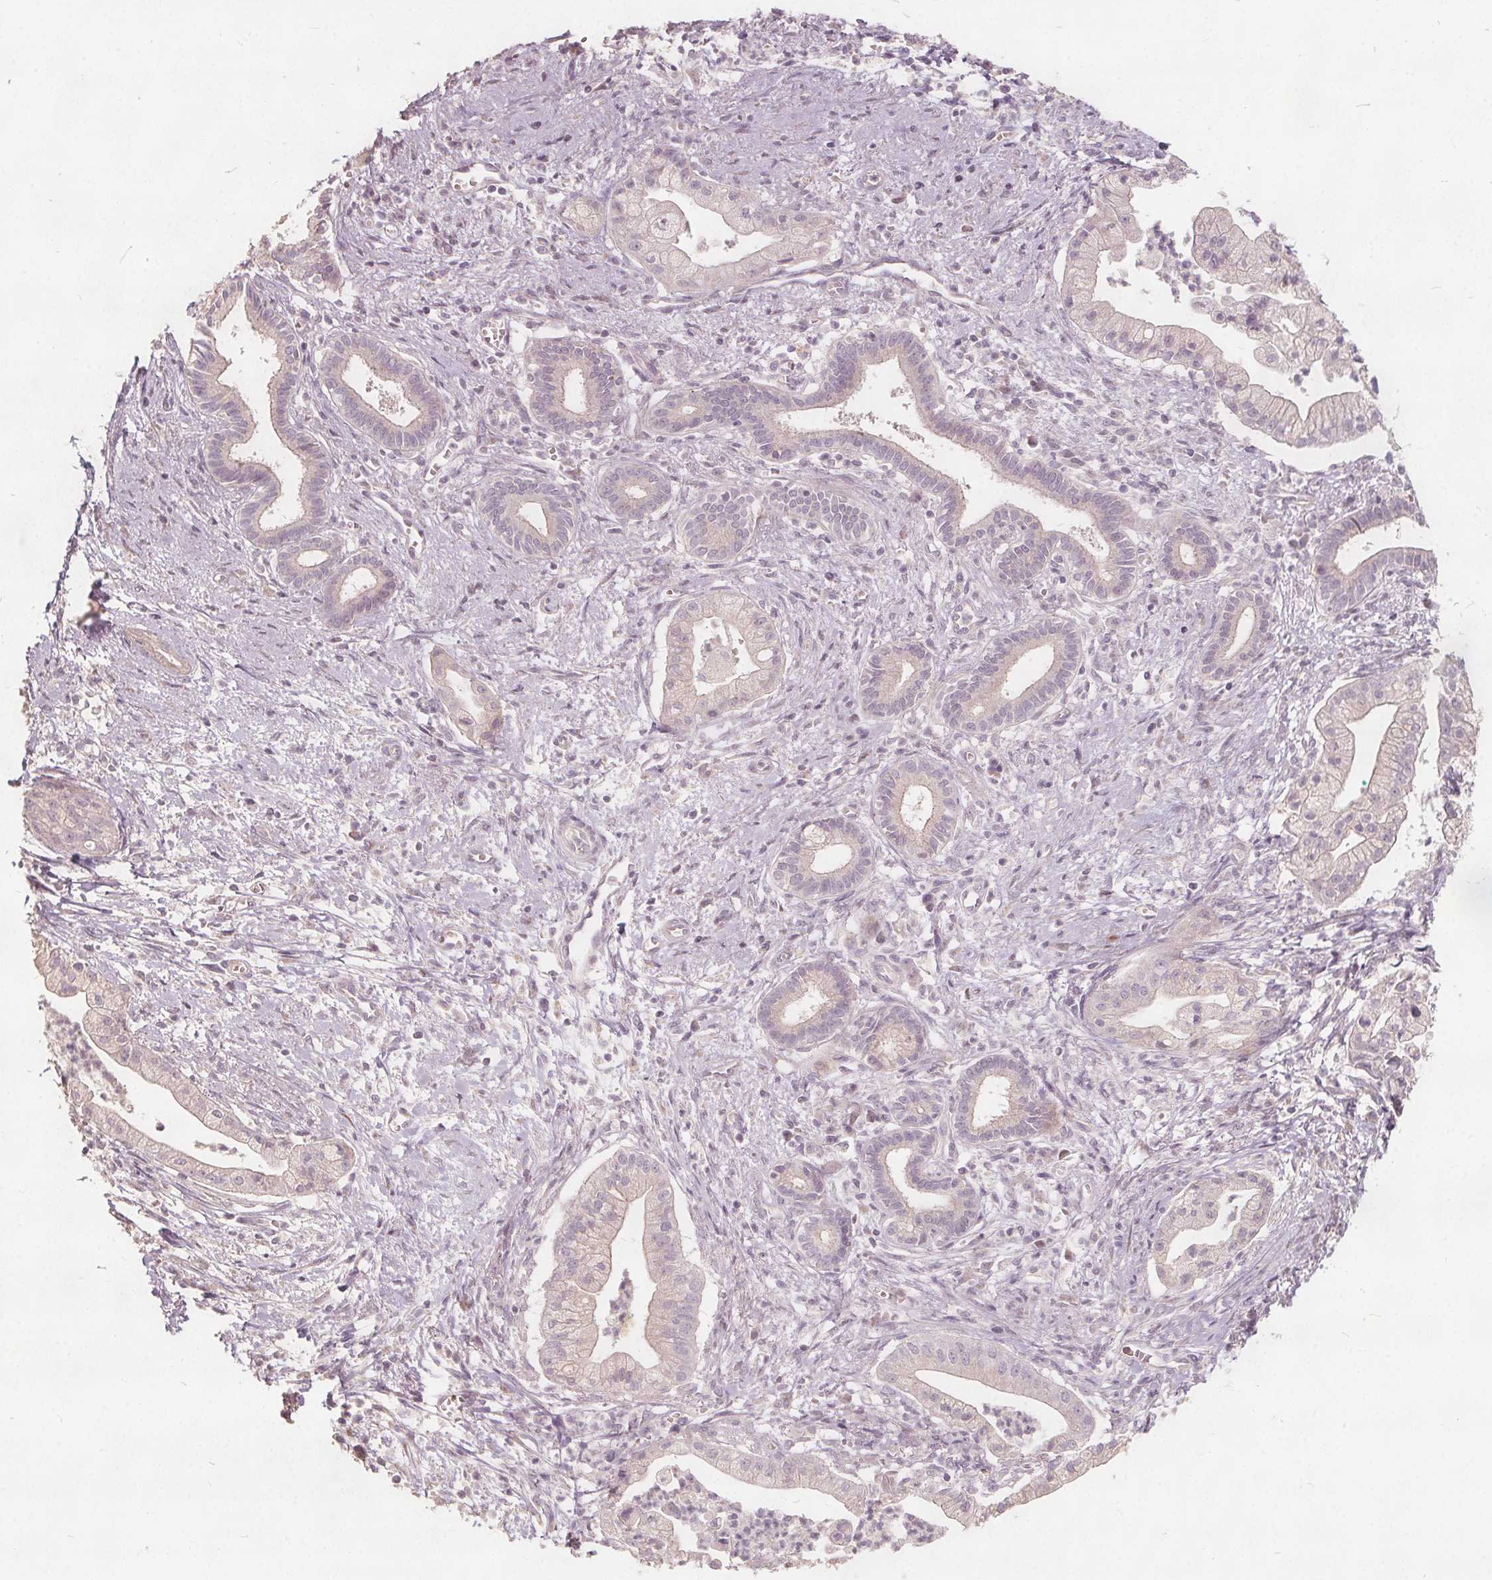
{"staining": {"intensity": "negative", "quantity": "none", "location": "none"}, "tissue": "pancreatic cancer", "cell_type": "Tumor cells", "image_type": "cancer", "snomed": [{"axis": "morphology", "description": "Normal tissue, NOS"}, {"axis": "morphology", "description": "Adenocarcinoma, NOS"}, {"axis": "topography", "description": "Lymph node"}, {"axis": "topography", "description": "Pancreas"}], "caption": "IHC histopathology image of pancreatic cancer stained for a protein (brown), which reveals no expression in tumor cells.", "gene": "PTPRT", "patient": {"sex": "female", "age": 58}}